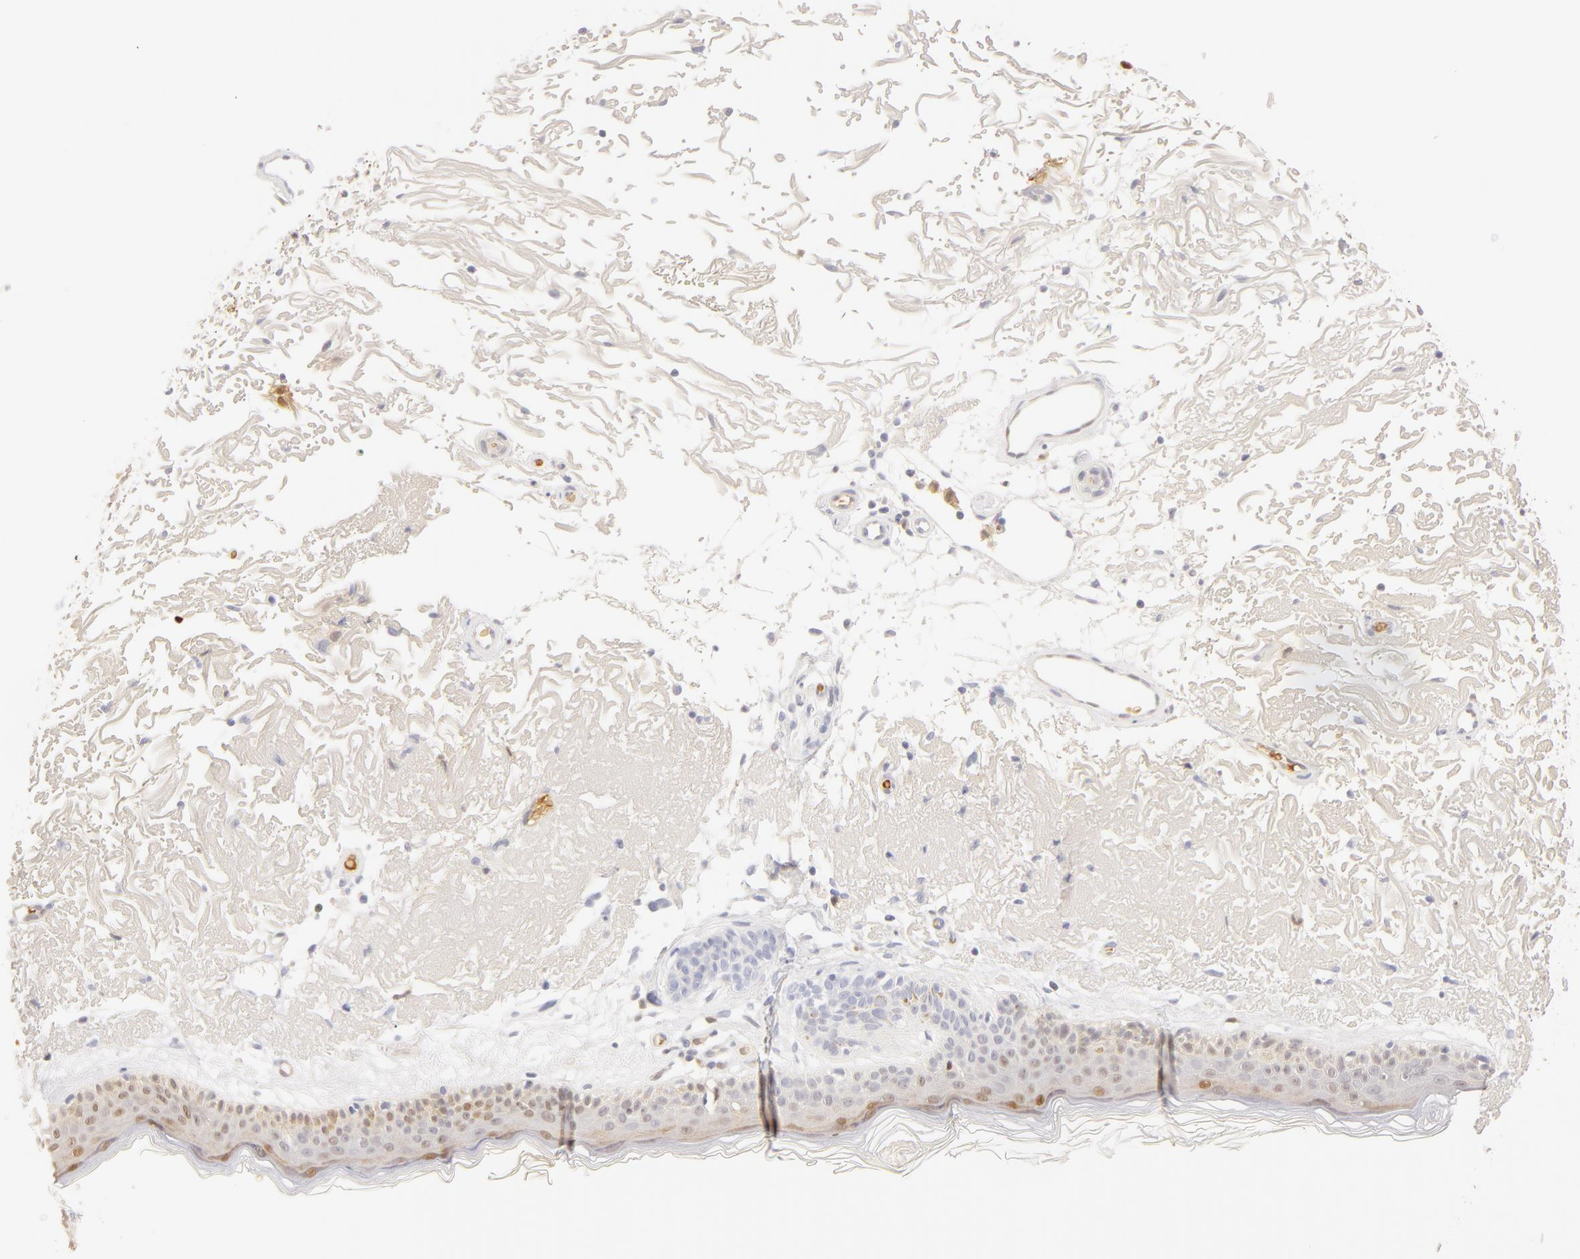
{"staining": {"intensity": "negative", "quantity": "none", "location": "none"}, "tissue": "skin", "cell_type": "Fibroblasts", "image_type": "normal", "snomed": [{"axis": "morphology", "description": "Normal tissue, NOS"}, {"axis": "topography", "description": "Skin"}], "caption": "A high-resolution micrograph shows immunohistochemistry staining of unremarkable skin, which displays no significant staining in fibroblasts.", "gene": "CA2", "patient": {"sex": "female", "age": 90}}